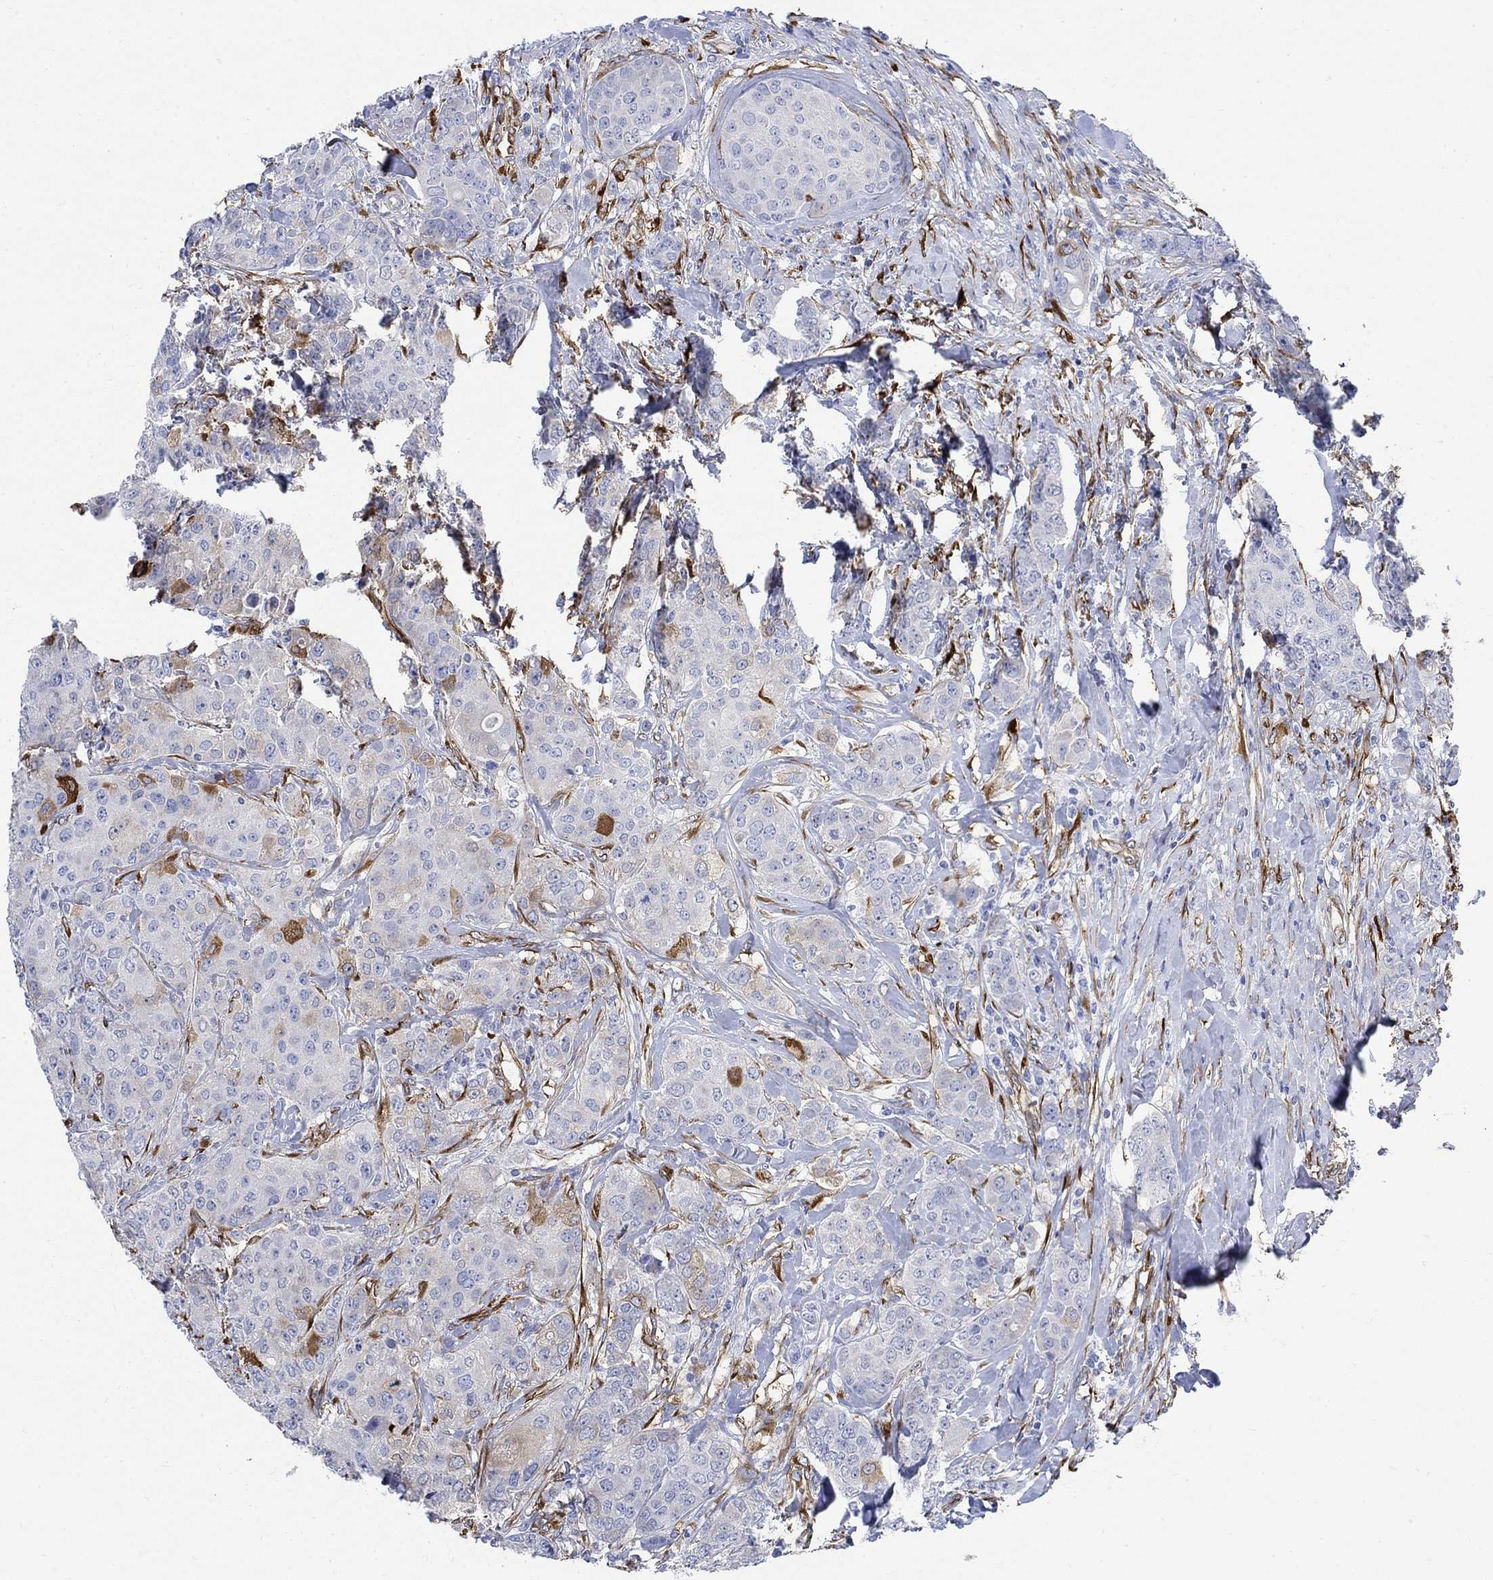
{"staining": {"intensity": "moderate", "quantity": "<25%", "location": "cytoplasmic/membranous"}, "tissue": "breast cancer", "cell_type": "Tumor cells", "image_type": "cancer", "snomed": [{"axis": "morphology", "description": "Duct carcinoma"}, {"axis": "topography", "description": "Breast"}], "caption": "Protein expression analysis of breast infiltrating ductal carcinoma shows moderate cytoplasmic/membranous positivity in approximately <25% of tumor cells. Nuclei are stained in blue.", "gene": "TGM2", "patient": {"sex": "female", "age": 43}}